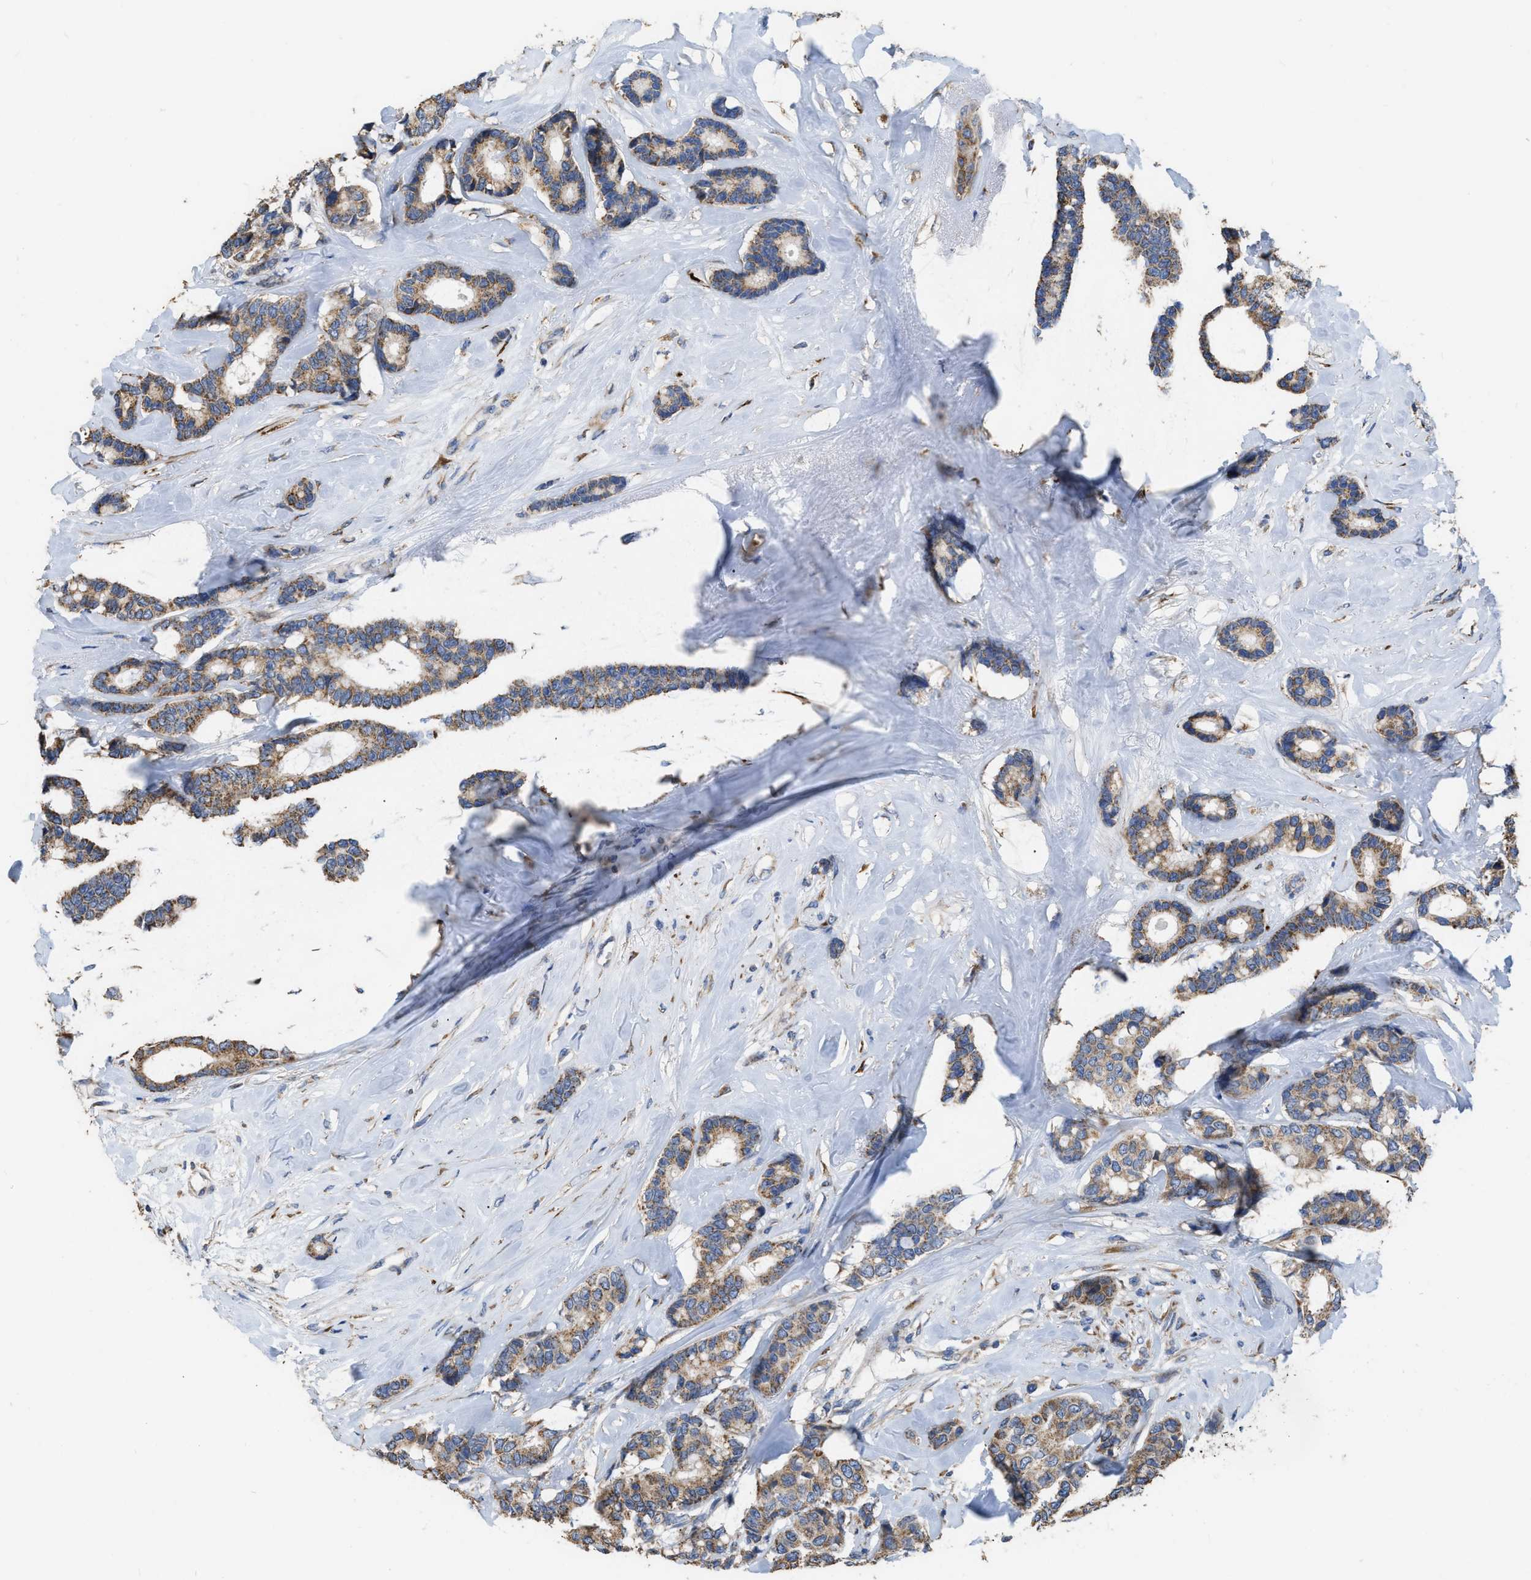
{"staining": {"intensity": "moderate", "quantity": ">75%", "location": "cytoplasmic/membranous"}, "tissue": "breast cancer", "cell_type": "Tumor cells", "image_type": "cancer", "snomed": [{"axis": "morphology", "description": "Duct carcinoma"}, {"axis": "topography", "description": "Breast"}], "caption": "Immunohistochemical staining of breast invasive ductal carcinoma demonstrates medium levels of moderate cytoplasmic/membranous protein staining in about >75% of tumor cells.", "gene": "AK2", "patient": {"sex": "female", "age": 87}}